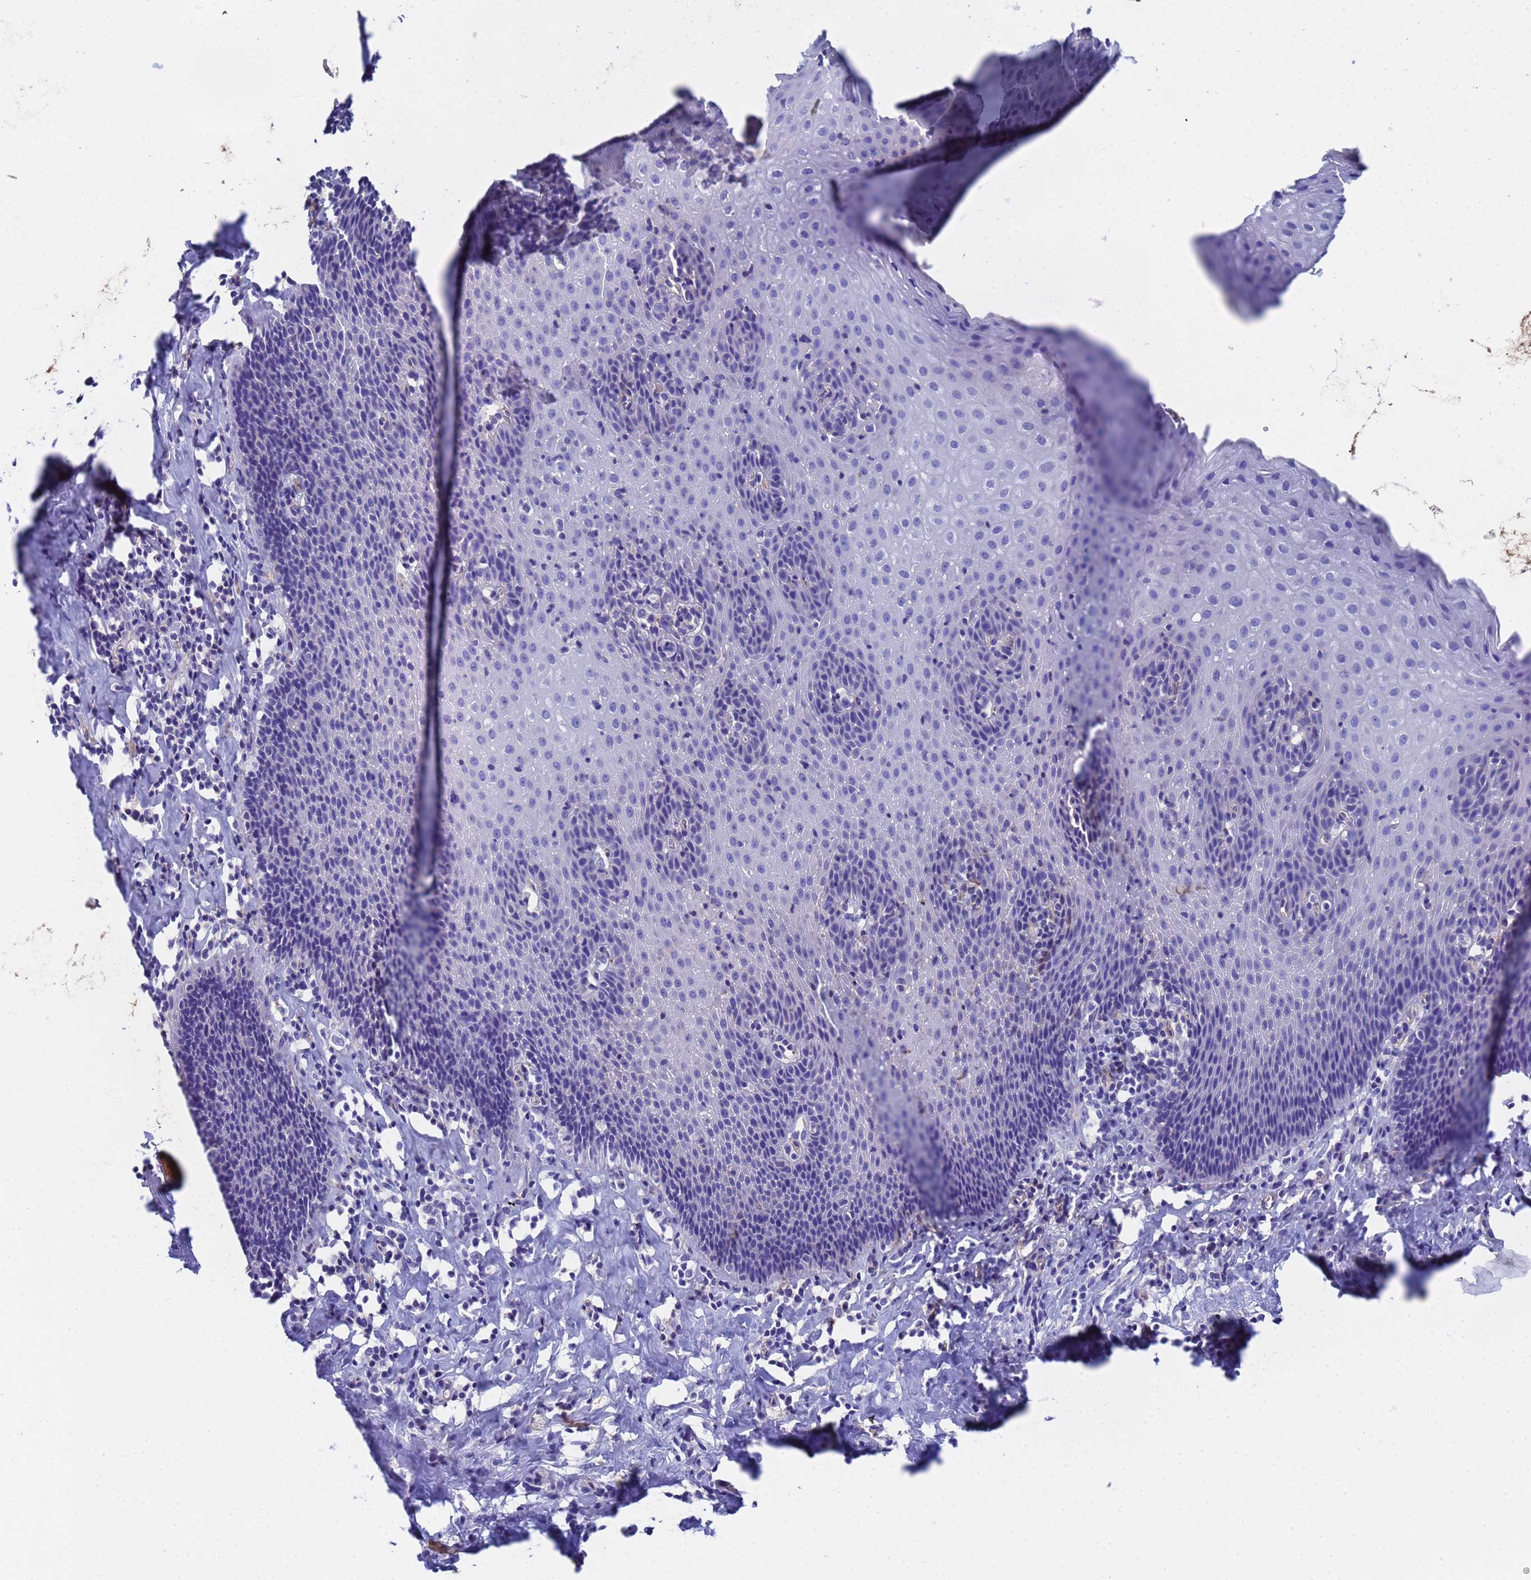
{"staining": {"intensity": "negative", "quantity": "none", "location": "none"}, "tissue": "esophagus", "cell_type": "Squamous epithelial cells", "image_type": "normal", "snomed": [{"axis": "morphology", "description": "Normal tissue, NOS"}, {"axis": "topography", "description": "Esophagus"}], "caption": "Immunohistochemical staining of normal human esophagus reveals no significant positivity in squamous epithelial cells. Brightfield microscopy of immunohistochemistry (IHC) stained with DAB (3,3'-diaminobenzidine) (brown) and hematoxylin (blue), captured at high magnification.", "gene": "CST1", "patient": {"sex": "female", "age": 61}}